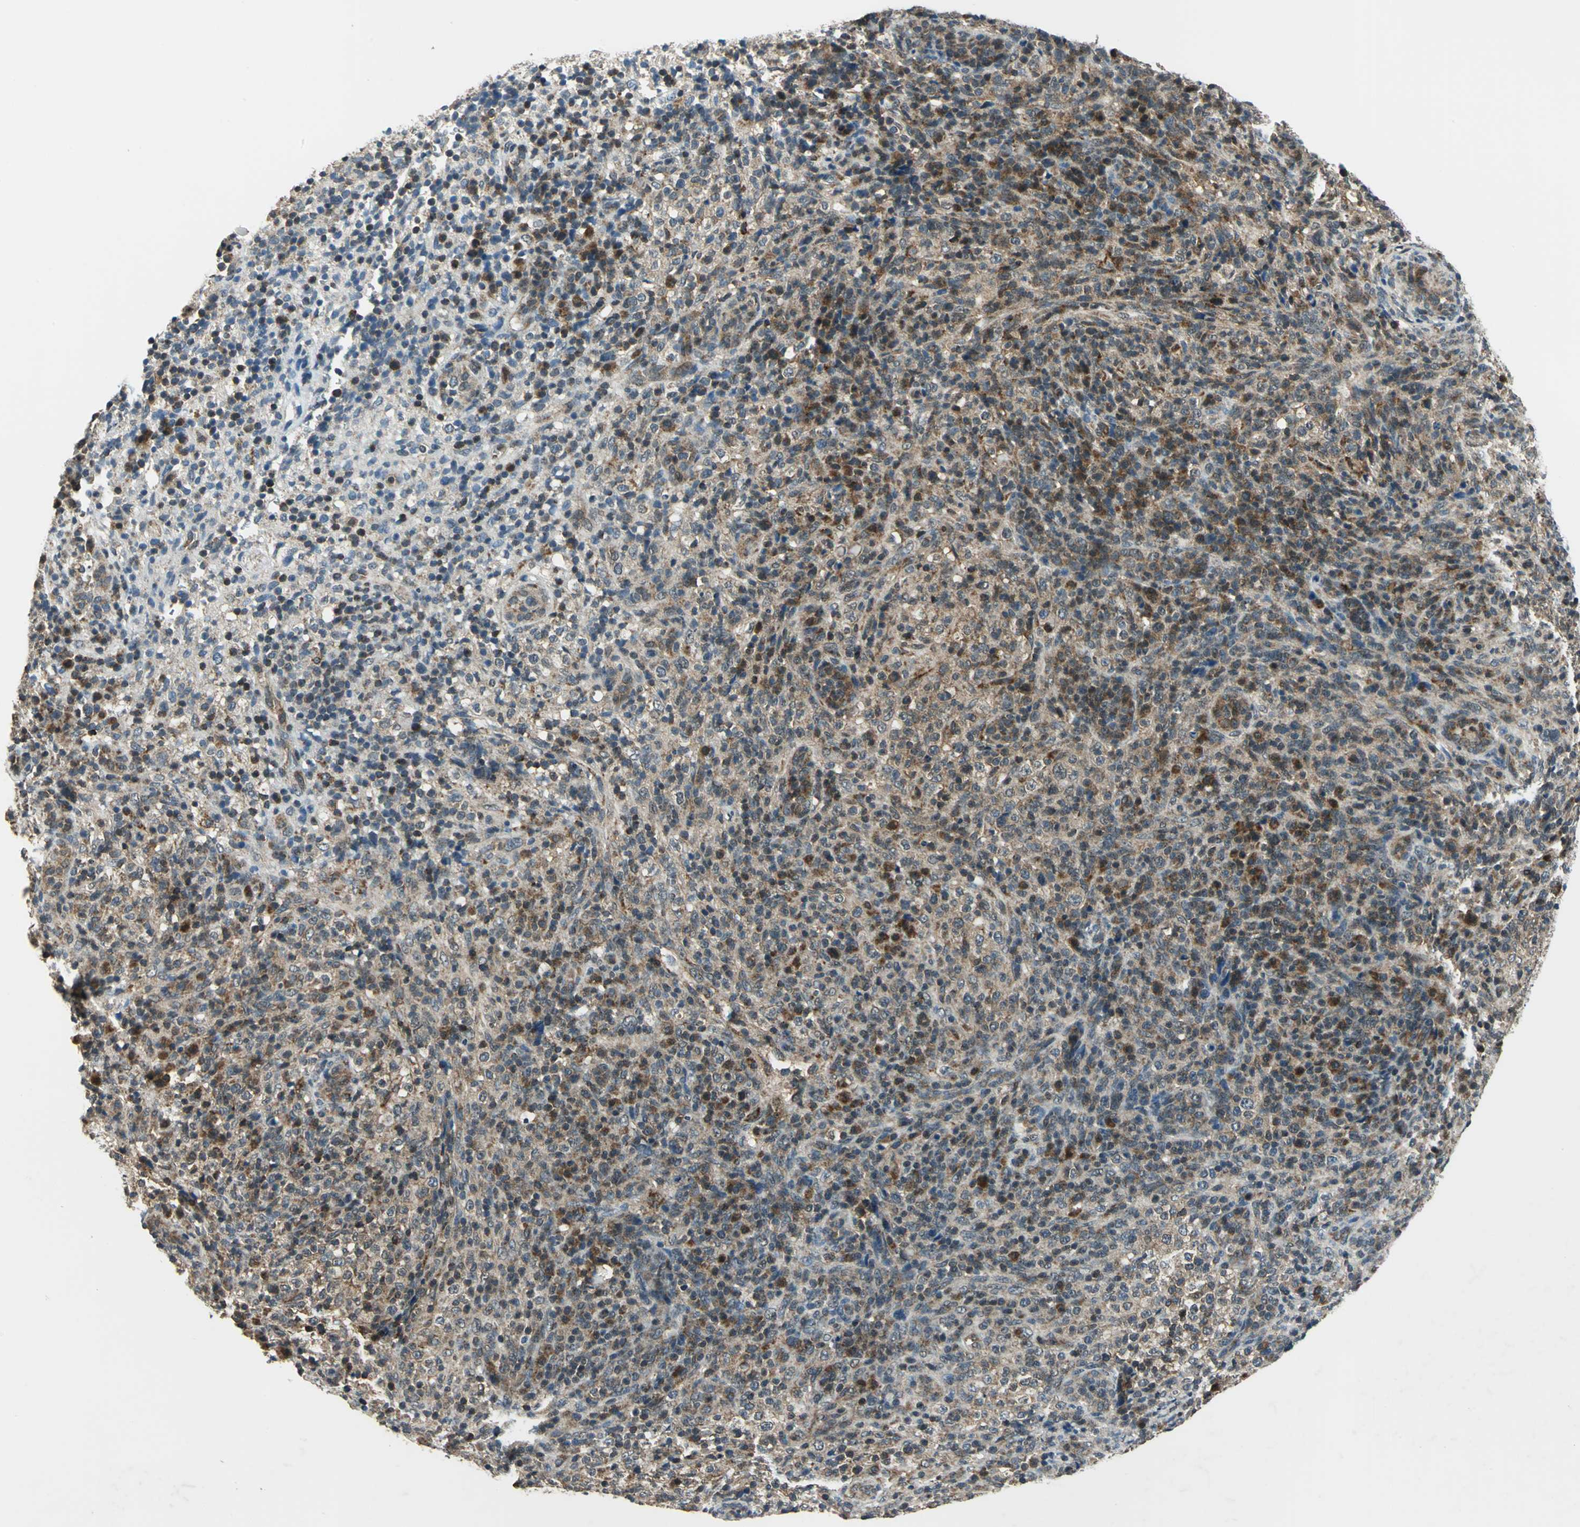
{"staining": {"intensity": "moderate", "quantity": ">75%", "location": "cytoplasmic/membranous,nuclear"}, "tissue": "lymphoma", "cell_type": "Tumor cells", "image_type": "cancer", "snomed": [{"axis": "morphology", "description": "Malignant lymphoma, non-Hodgkin's type, High grade"}, {"axis": "topography", "description": "Lymph node"}], "caption": "This micrograph shows IHC staining of human lymphoma, with medium moderate cytoplasmic/membranous and nuclear staining in about >75% of tumor cells.", "gene": "NUDT2", "patient": {"sex": "female", "age": 76}}